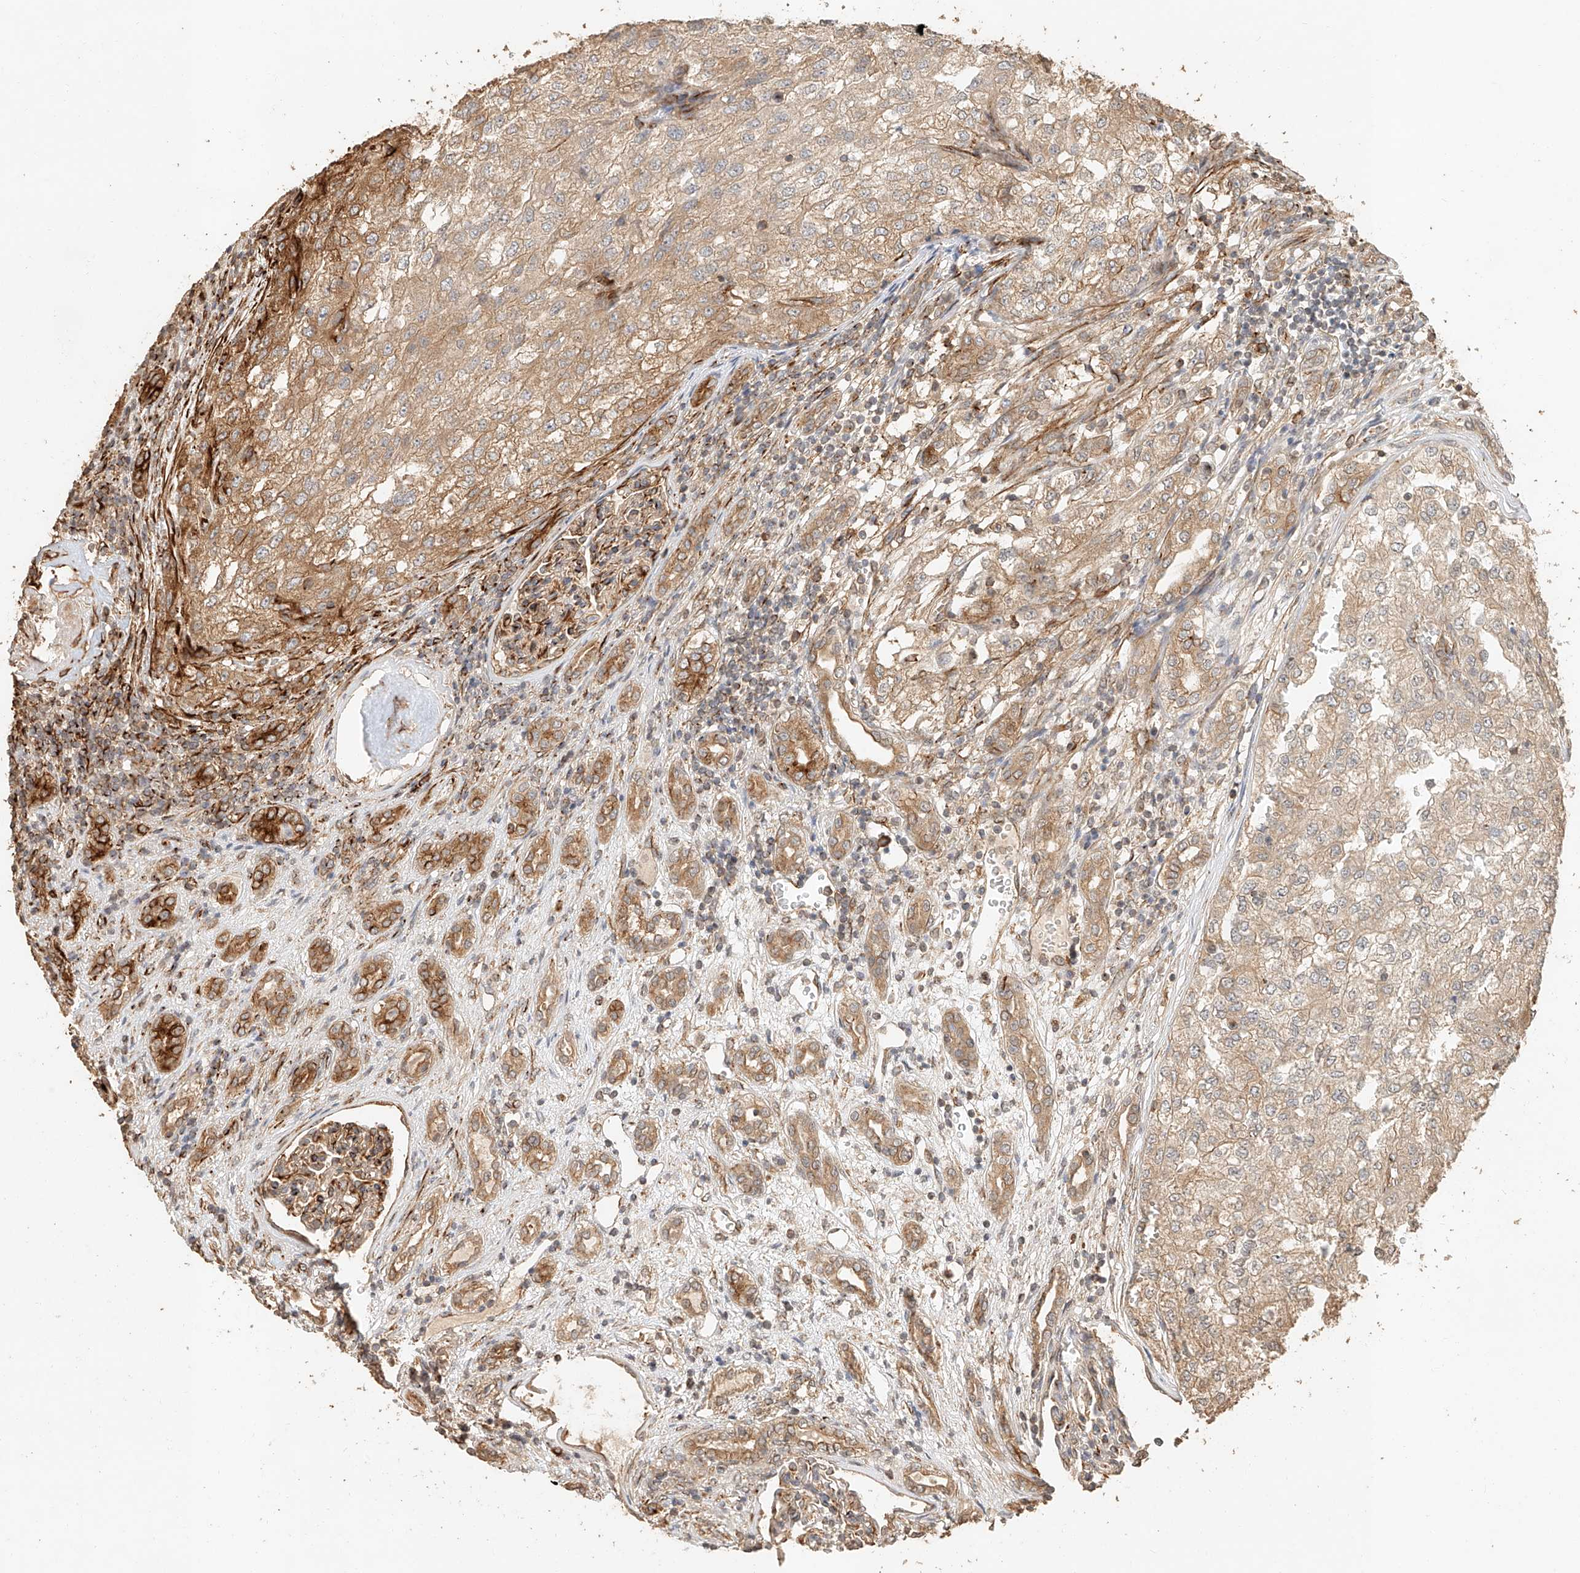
{"staining": {"intensity": "moderate", "quantity": "<25%", "location": "cytoplasmic/membranous"}, "tissue": "renal cancer", "cell_type": "Tumor cells", "image_type": "cancer", "snomed": [{"axis": "morphology", "description": "Adenocarcinoma, NOS"}, {"axis": "topography", "description": "Kidney"}], "caption": "Immunohistochemical staining of renal cancer (adenocarcinoma) reveals low levels of moderate cytoplasmic/membranous positivity in about <25% of tumor cells.", "gene": "NAP1L1", "patient": {"sex": "female", "age": 54}}